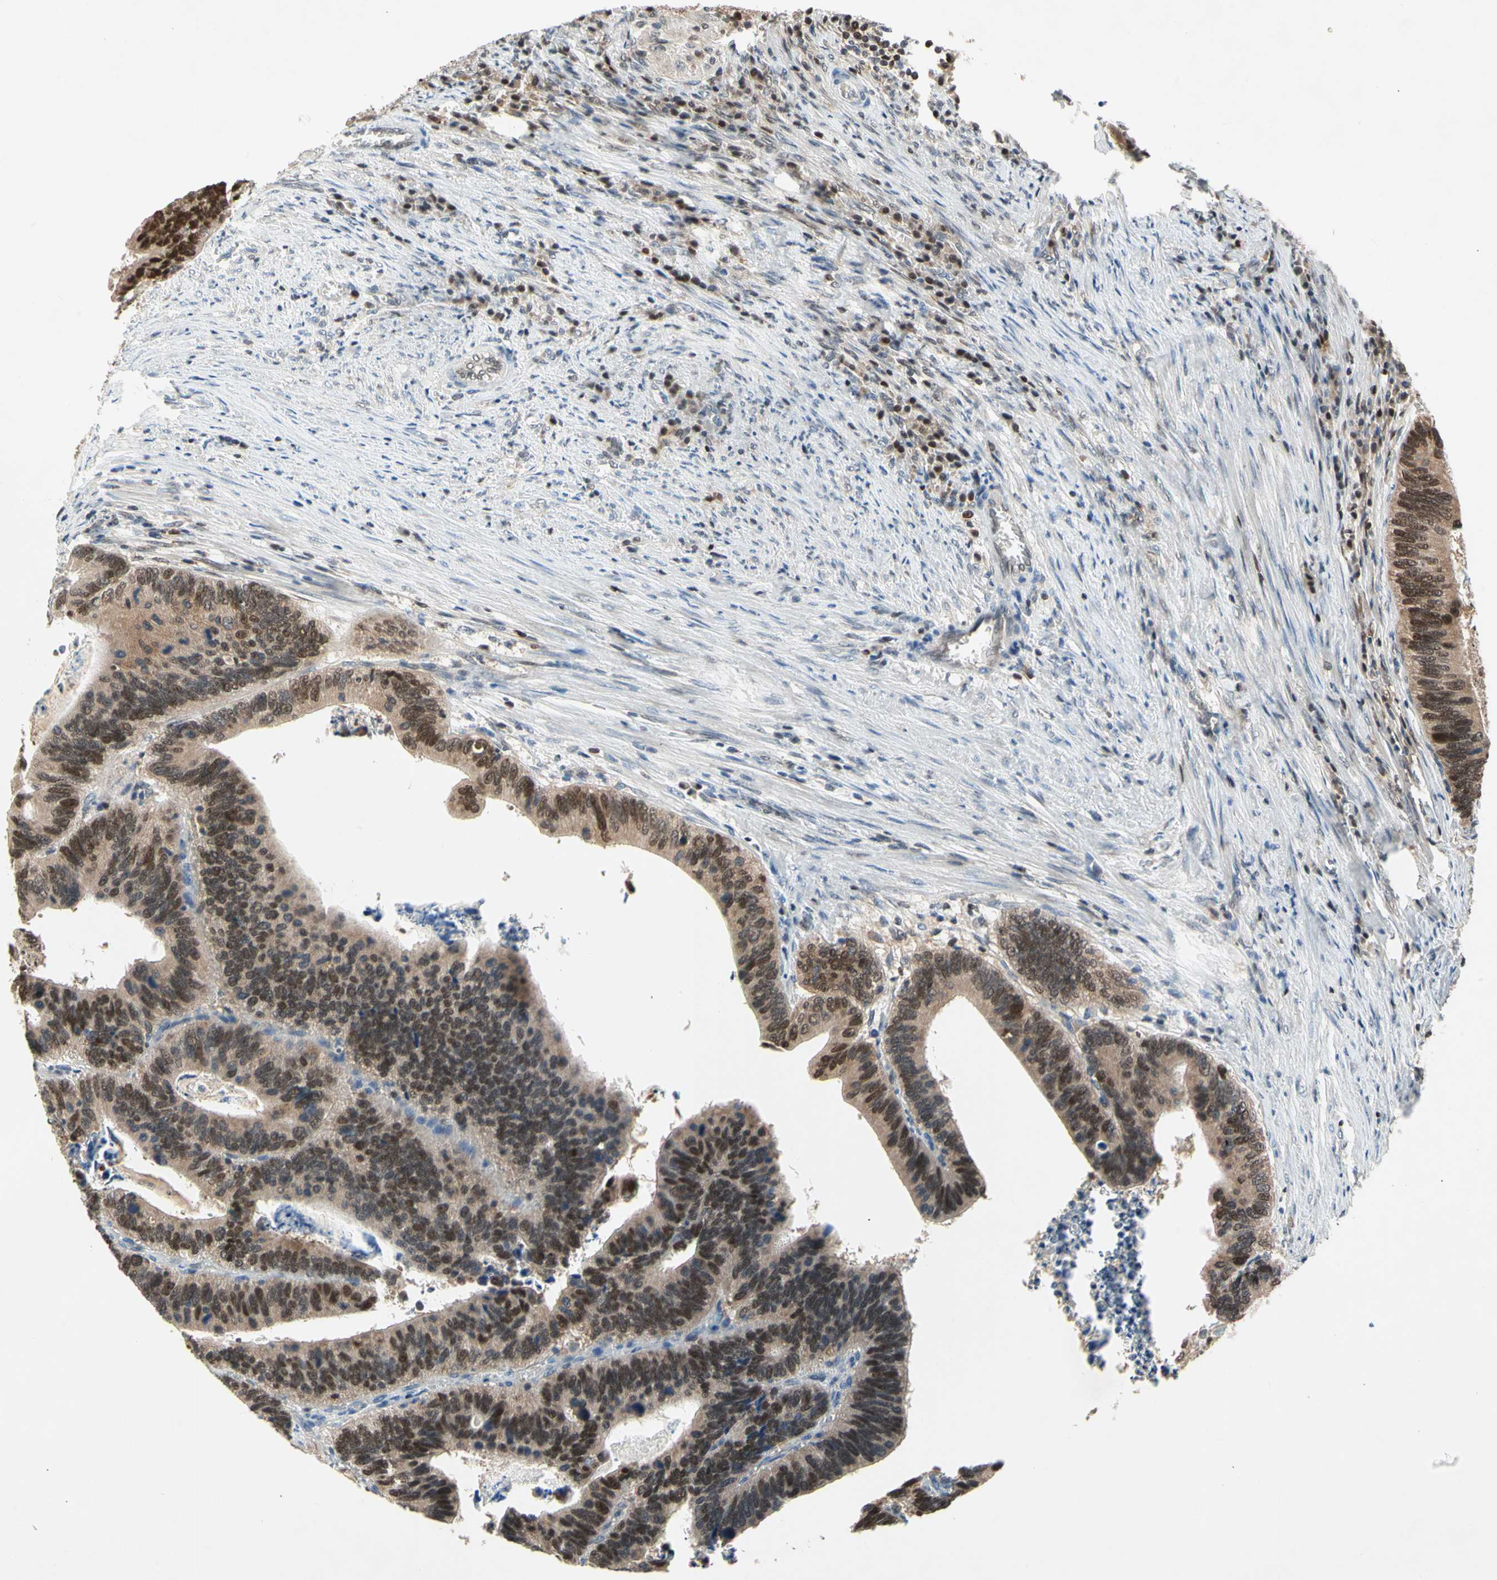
{"staining": {"intensity": "moderate", "quantity": ">75%", "location": "cytoplasmic/membranous,nuclear"}, "tissue": "colorectal cancer", "cell_type": "Tumor cells", "image_type": "cancer", "snomed": [{"axis": "morphology", "description": "Adenocarcinoma, NOS"}, {"axis": "topography", "description": "Colon"}], "caption": "IHC histopathology image of human colorectal cancer stained for a protein (brown), which reveals medium levels of moderate cytoplasmic/membranous and nuclear positivity in approximately >75% of tumor cells.", "gene": "GSR", "patient": {"sex": "male", "age": 72}}